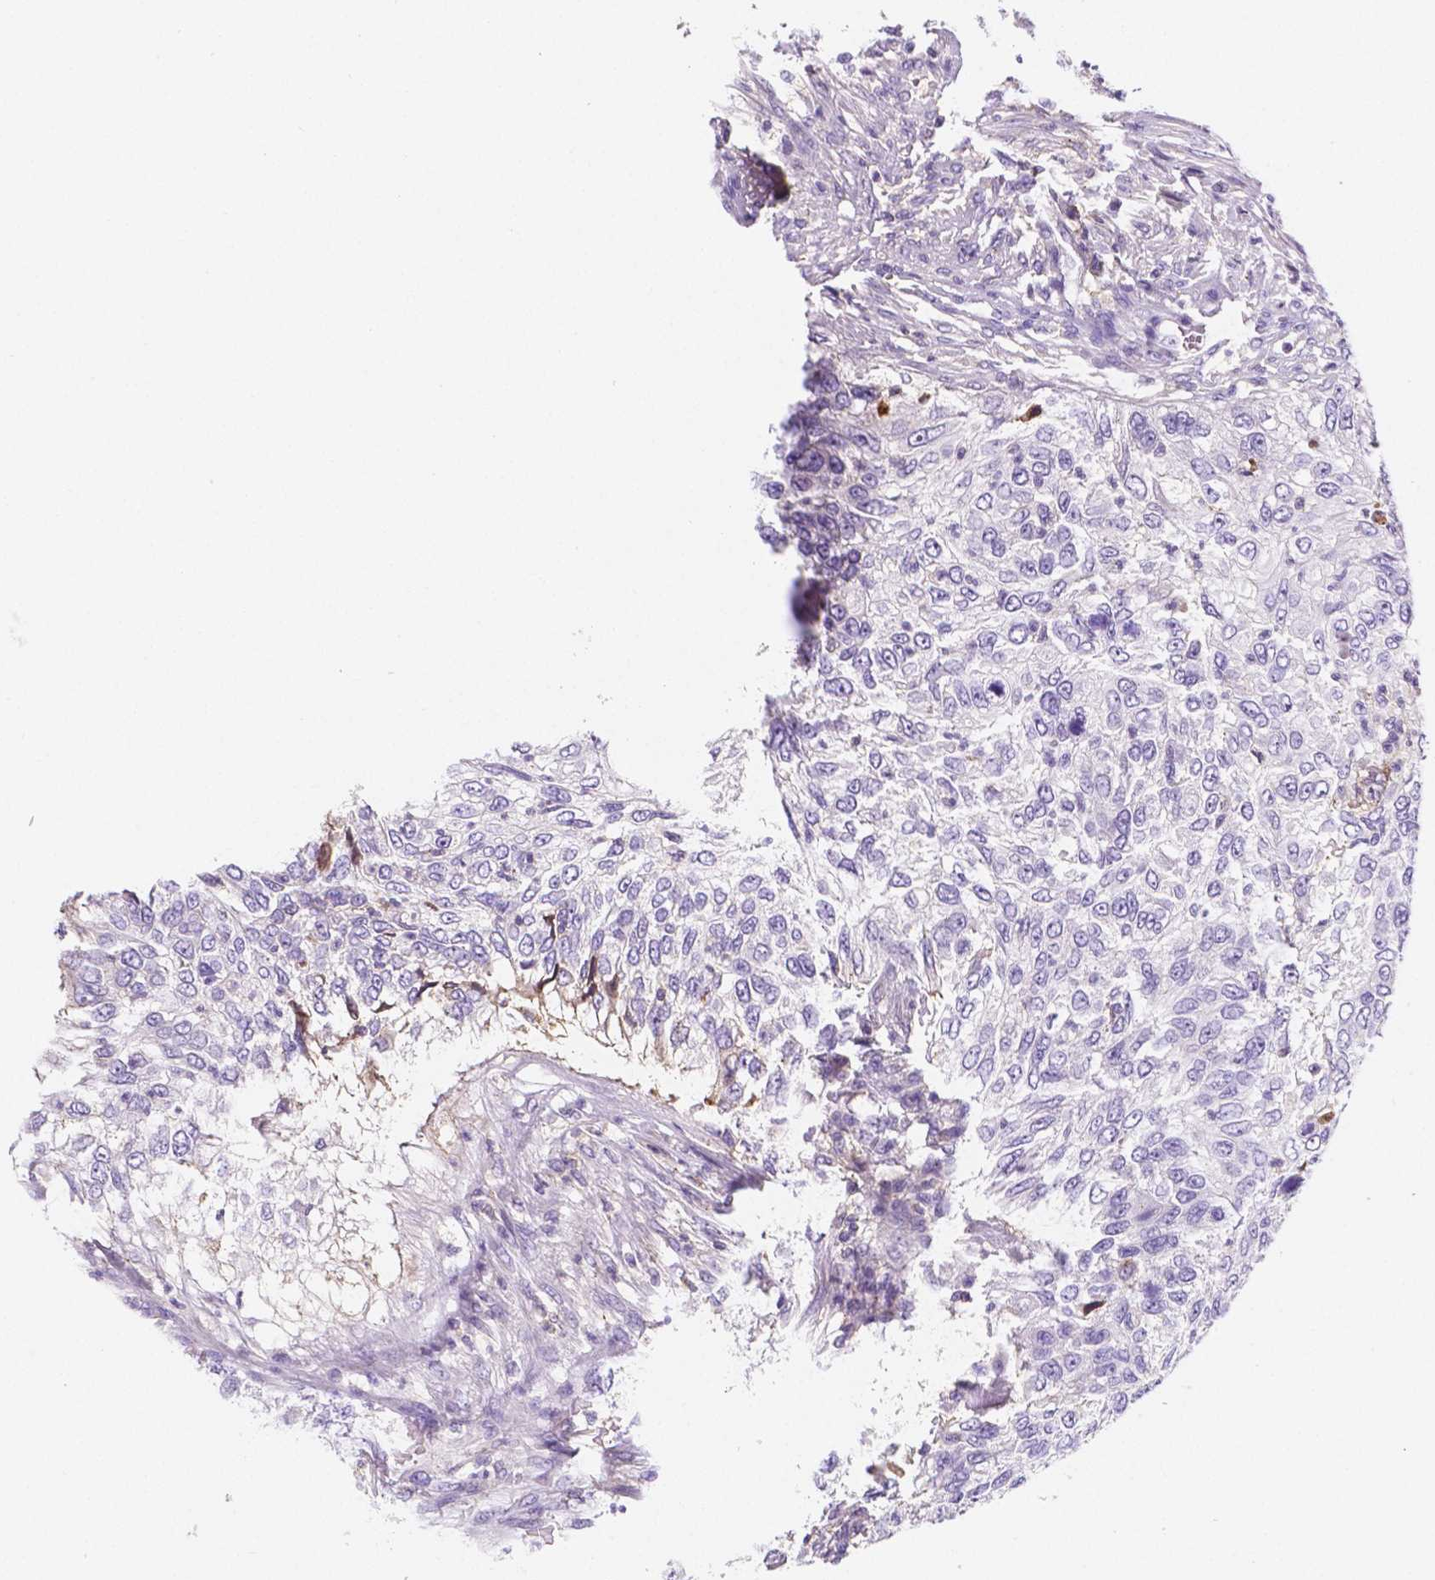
{"staining": {"intensity": "negative", "quantity": "none", "location": "none"}, "tissue": "urothelial cancer", "cell_type": "Tumor cells", "image_type": "cancer", "snomed": [{"axis": "morphology", "description": "Urothelial carcinoma, High grade"}, {"axis": "topography", "description": "Urinary bladder"}], "caption": "DAB immunohistochemical staining of human urothelial cancer demonstrates no significant staining in tumor cells.", "gene": "GABRD", "patient": {"sex": "female", "age": 60}}